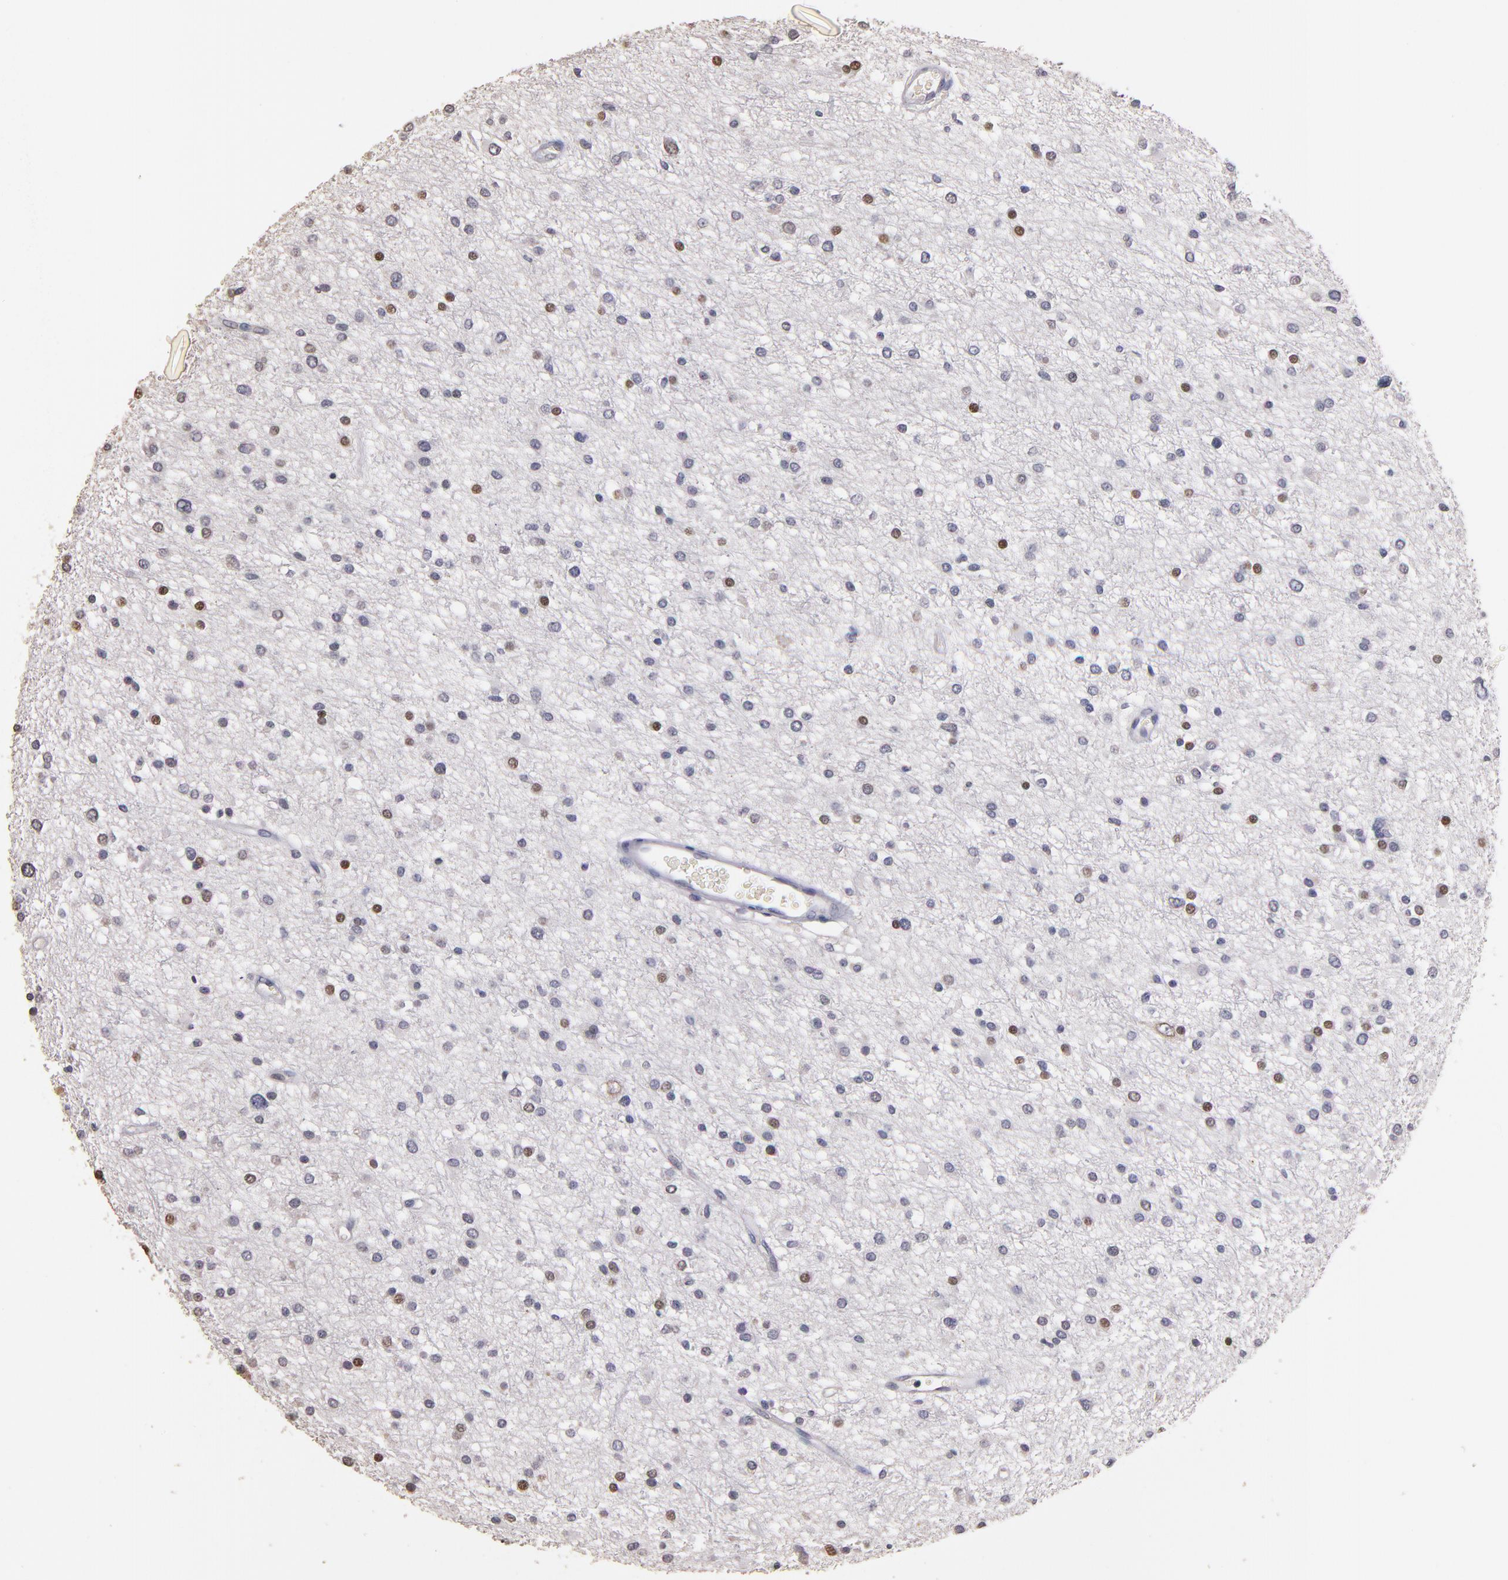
{"staining": {"intensity": "moderate", "quantity": "<25%", "location": "nuclear"}, "tissue": "glioma", "cell_type": "Tumor cells", "image_type": "cancer", "snomed": [{"axis": "morphology", "description": "Glioma, malignant, Low grade"}, {"axis": "topography", "description": "Brain"}], "caption": "Protein expression analysis of human low-grade glioma (malignant) reveals moderate nuclear positivity in about <25% of tumor cells.", "gene": "SOX10", "patient": {"sex": "female", "age": 36}}